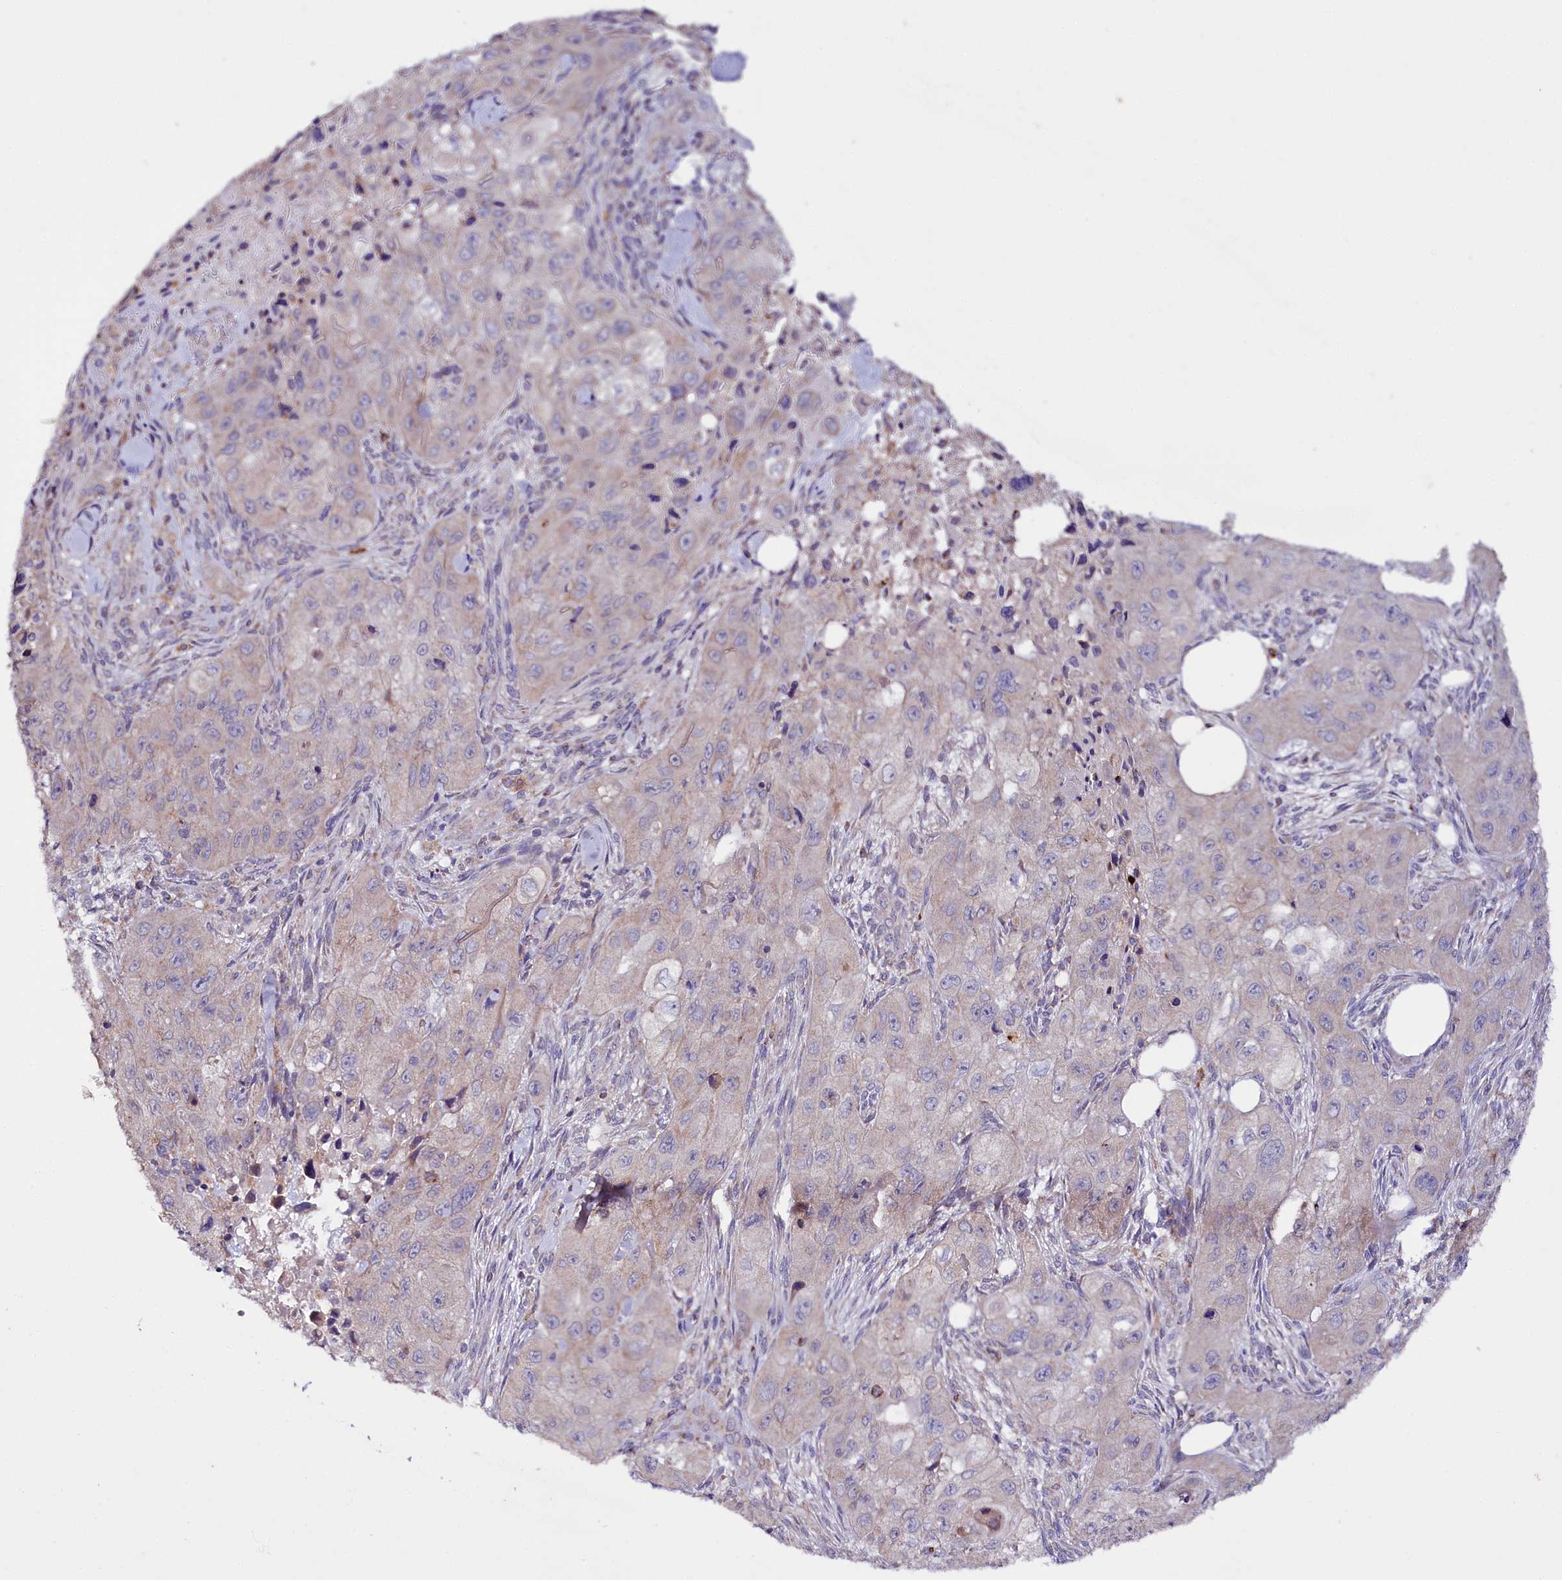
{"staining": {"intensity": "negative", "quantity": "none", "location": "none"}, "tissue": "skin cancer", "cell_type": "Tumor cells", "image_type": "cancer", "snomed": [{"axis": "morphology", "description": "Squamous cell carcinoma, NOS"}, {"axis": "topography", "description": "Skin"}, {"axis": "topography", "description": "Subcutis"}], "caption": "Human skin cancer (squamous cell carcinoma) stained for a protein using immunohistochemistry shows no expression in tumor cells.", "gene": "ZNF45", "patient": {"sex": "male", "age": 73}}